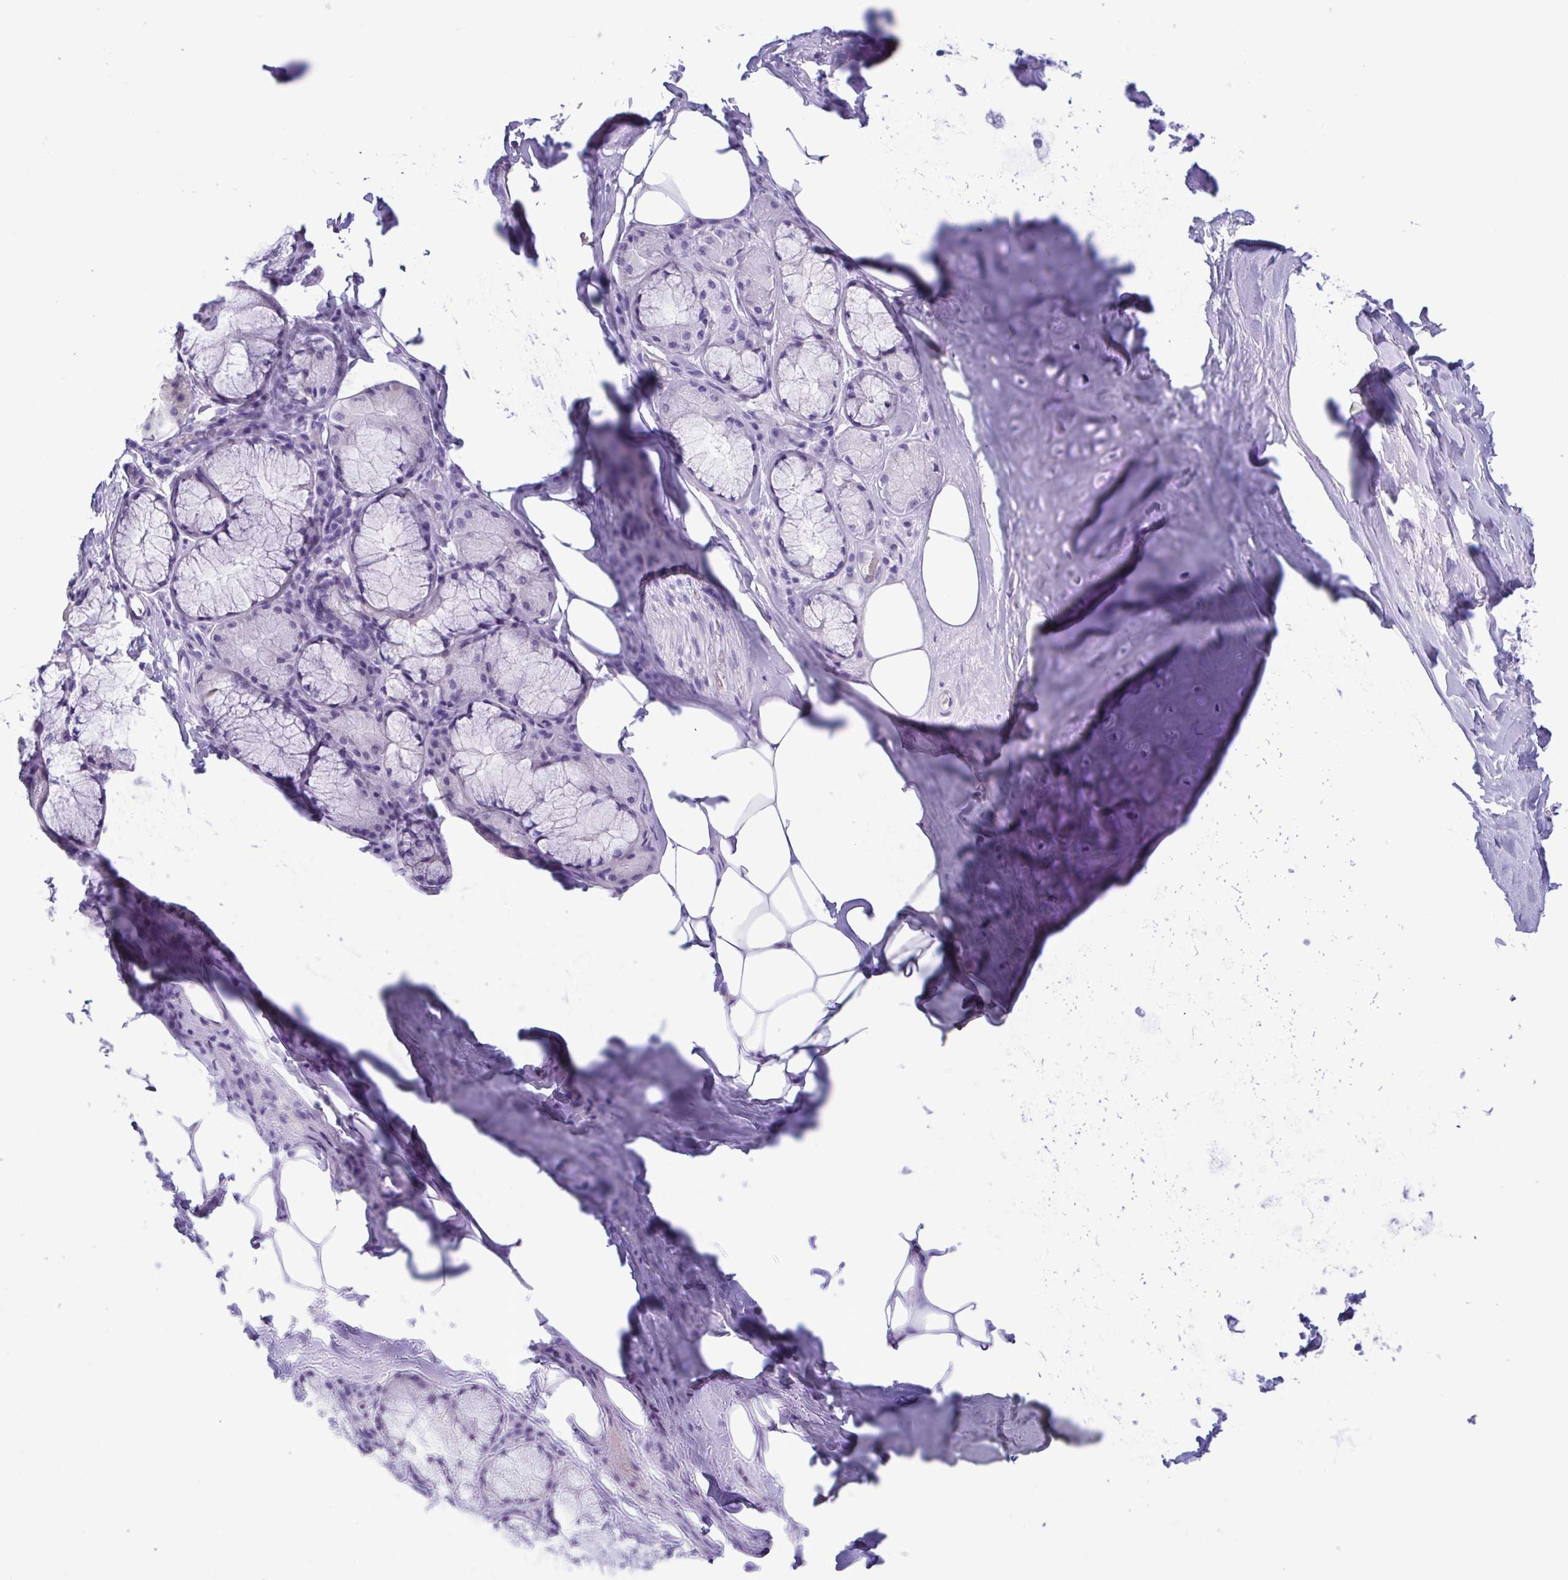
{"staining": {"intensity": "negative", "quantity": "none", "location": "none"}, "tissue": "adipose tissue", "cell_type": "Adipocytes", "image_type": "normal", "snomed": [{"axis": "morphology", "description": "Normal tissue, NOS"}, {"axis": "topography", "description": "Cartilage tissue"}, {"axis": "topography", "description": "Bronchus"}], "caption": "The immunohistochemistry micrograph has no significant expression in adipocytes of adipose tissue. (IHC, brightfield microscopy, high magnification).", "gene": "TSPY10", "patient": {"sex": "male", "age": 64}}